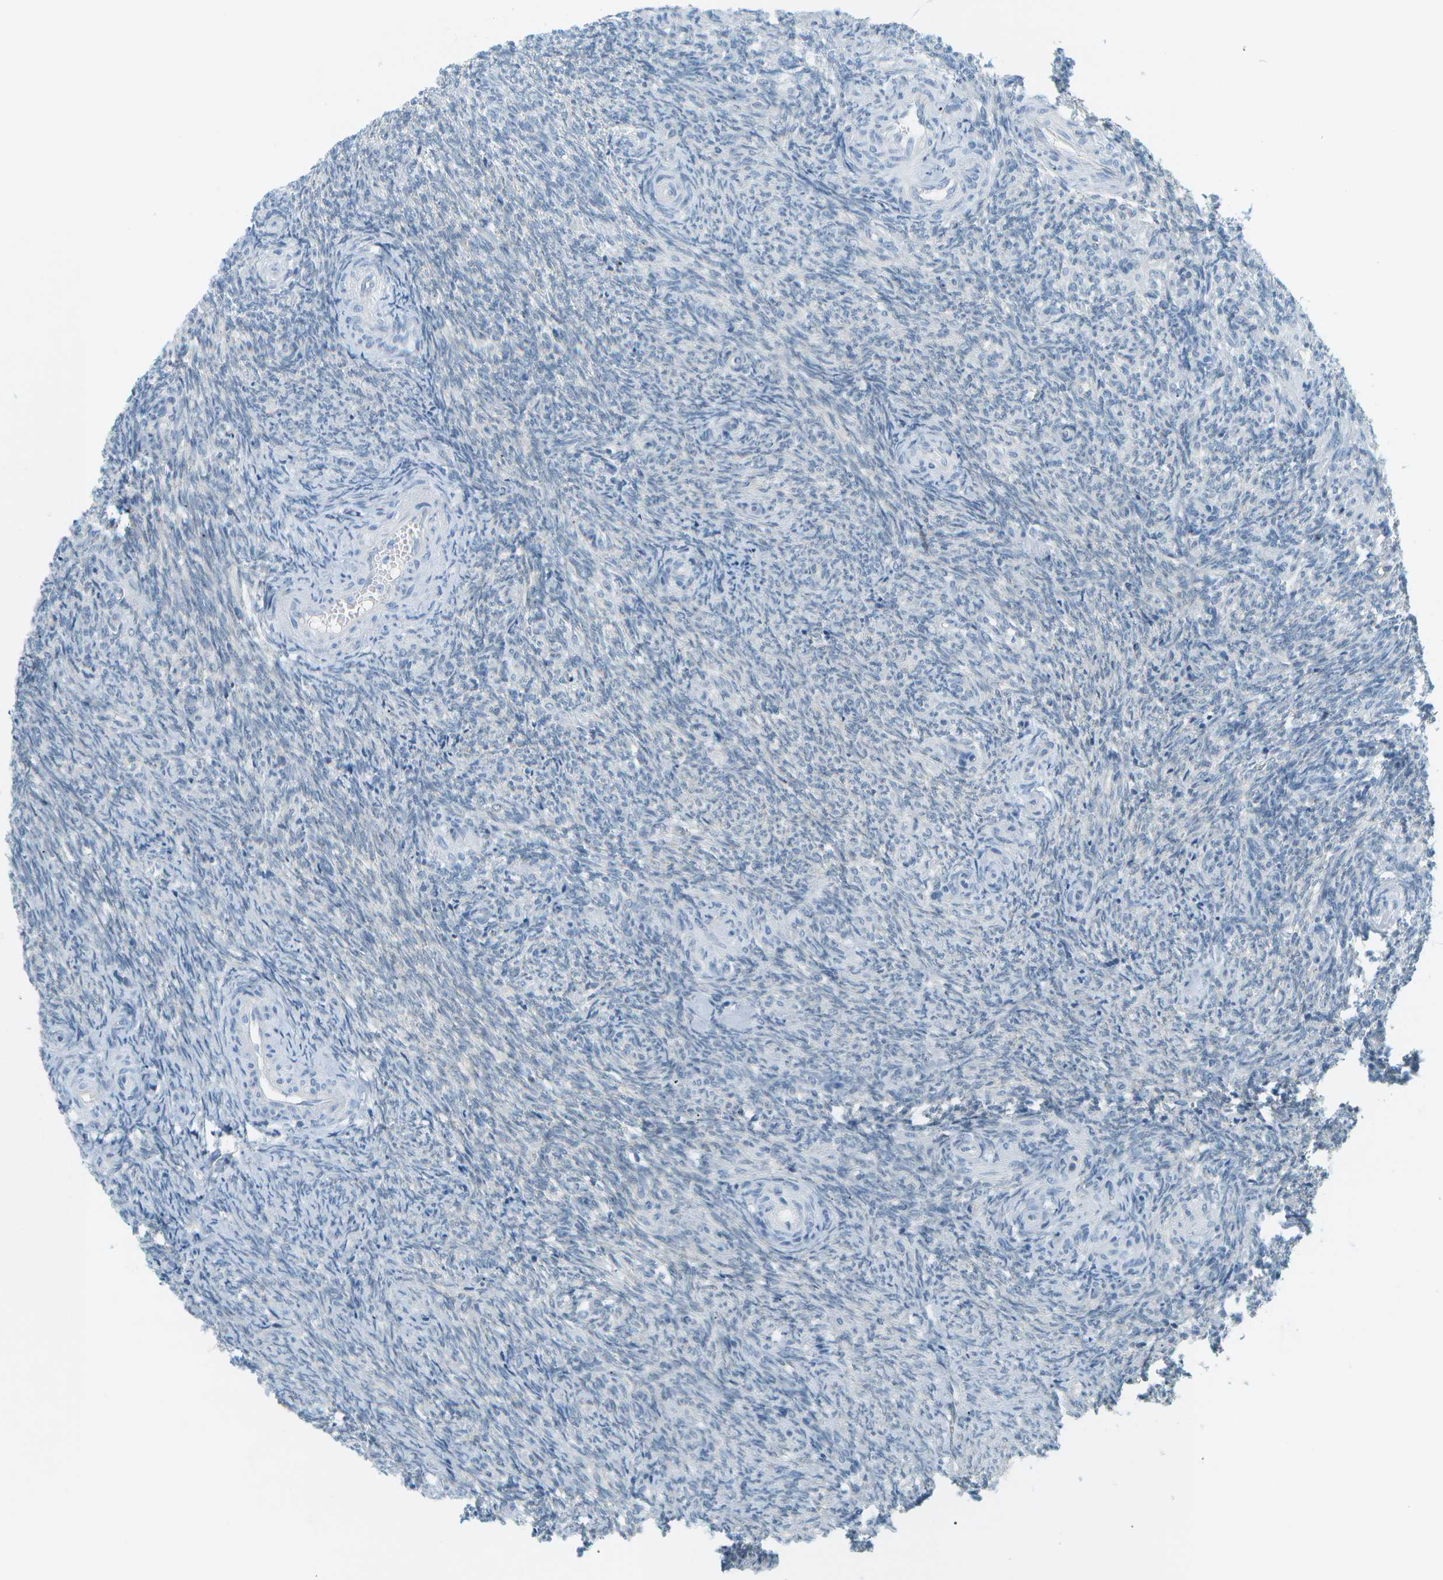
{"staining": {"intensity": "moderate", "quantity": ">75%", "location": "cytoplasmic/membranous"}, "tissue": "ovary", "cell_type": "Follicle cells", "image_type": "normal", "snomed": [{"axis": "morphology", "description": "Normal tissue, NOS"}, {"axis": "topography", "description": "Ovary"}], "caption": "Brown immunohistochemical staining in normal ovary shows moderate cytoplasmic/membranous staining in about >75% of follicle cells.", "gene": "SMYD5", "patient": {"sex": "female", "age": 41}}